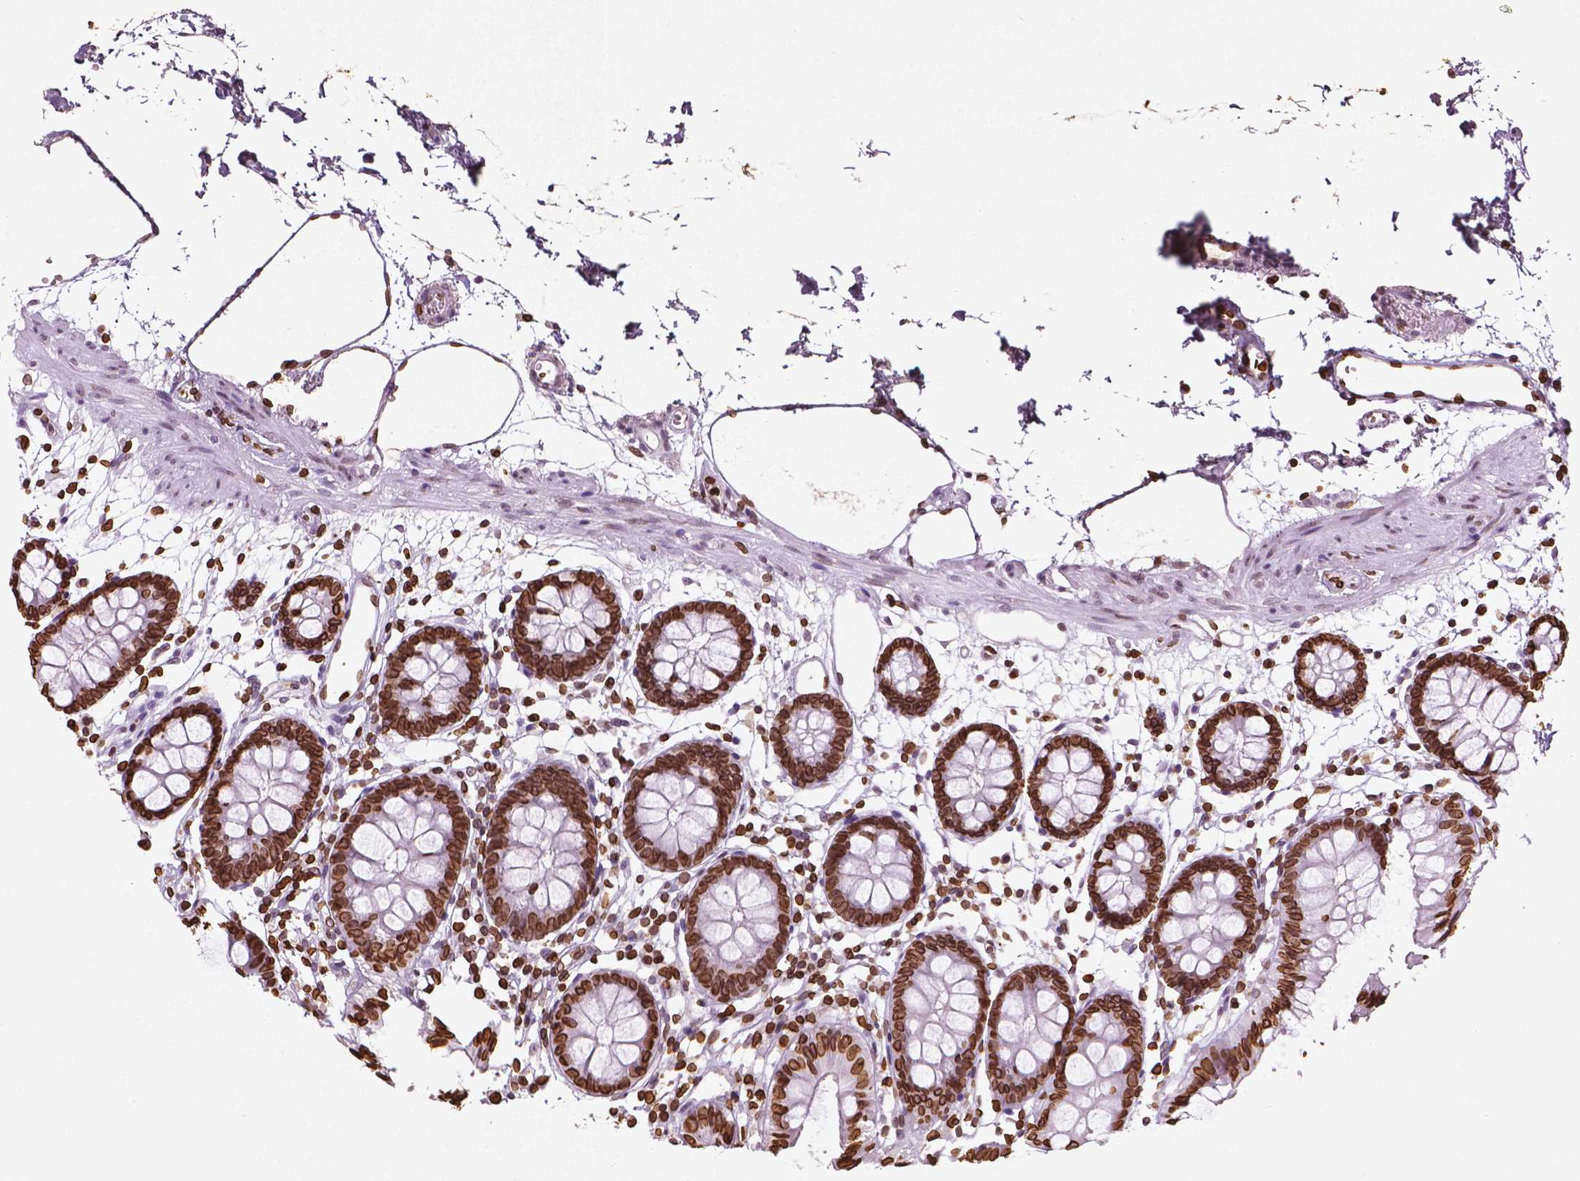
{"staining": {"intensity": "moderate", "quantity": ">75%", "location": "nuclear"}, "tissue": "colon", "cell_type": "Endothelial cells", "image_type": "normal", "snomed": [{"axis": "morphology", "description": "Normal tissue, NOS"}, {"axis": "topography", "description": "Colon"}], "caption": "The immunohistochemical stain labels moderate nuclear staining in endothelial cells of normal colon.", "gene": "LMNB1", "patient": {"sex": "female", "age": 84}}